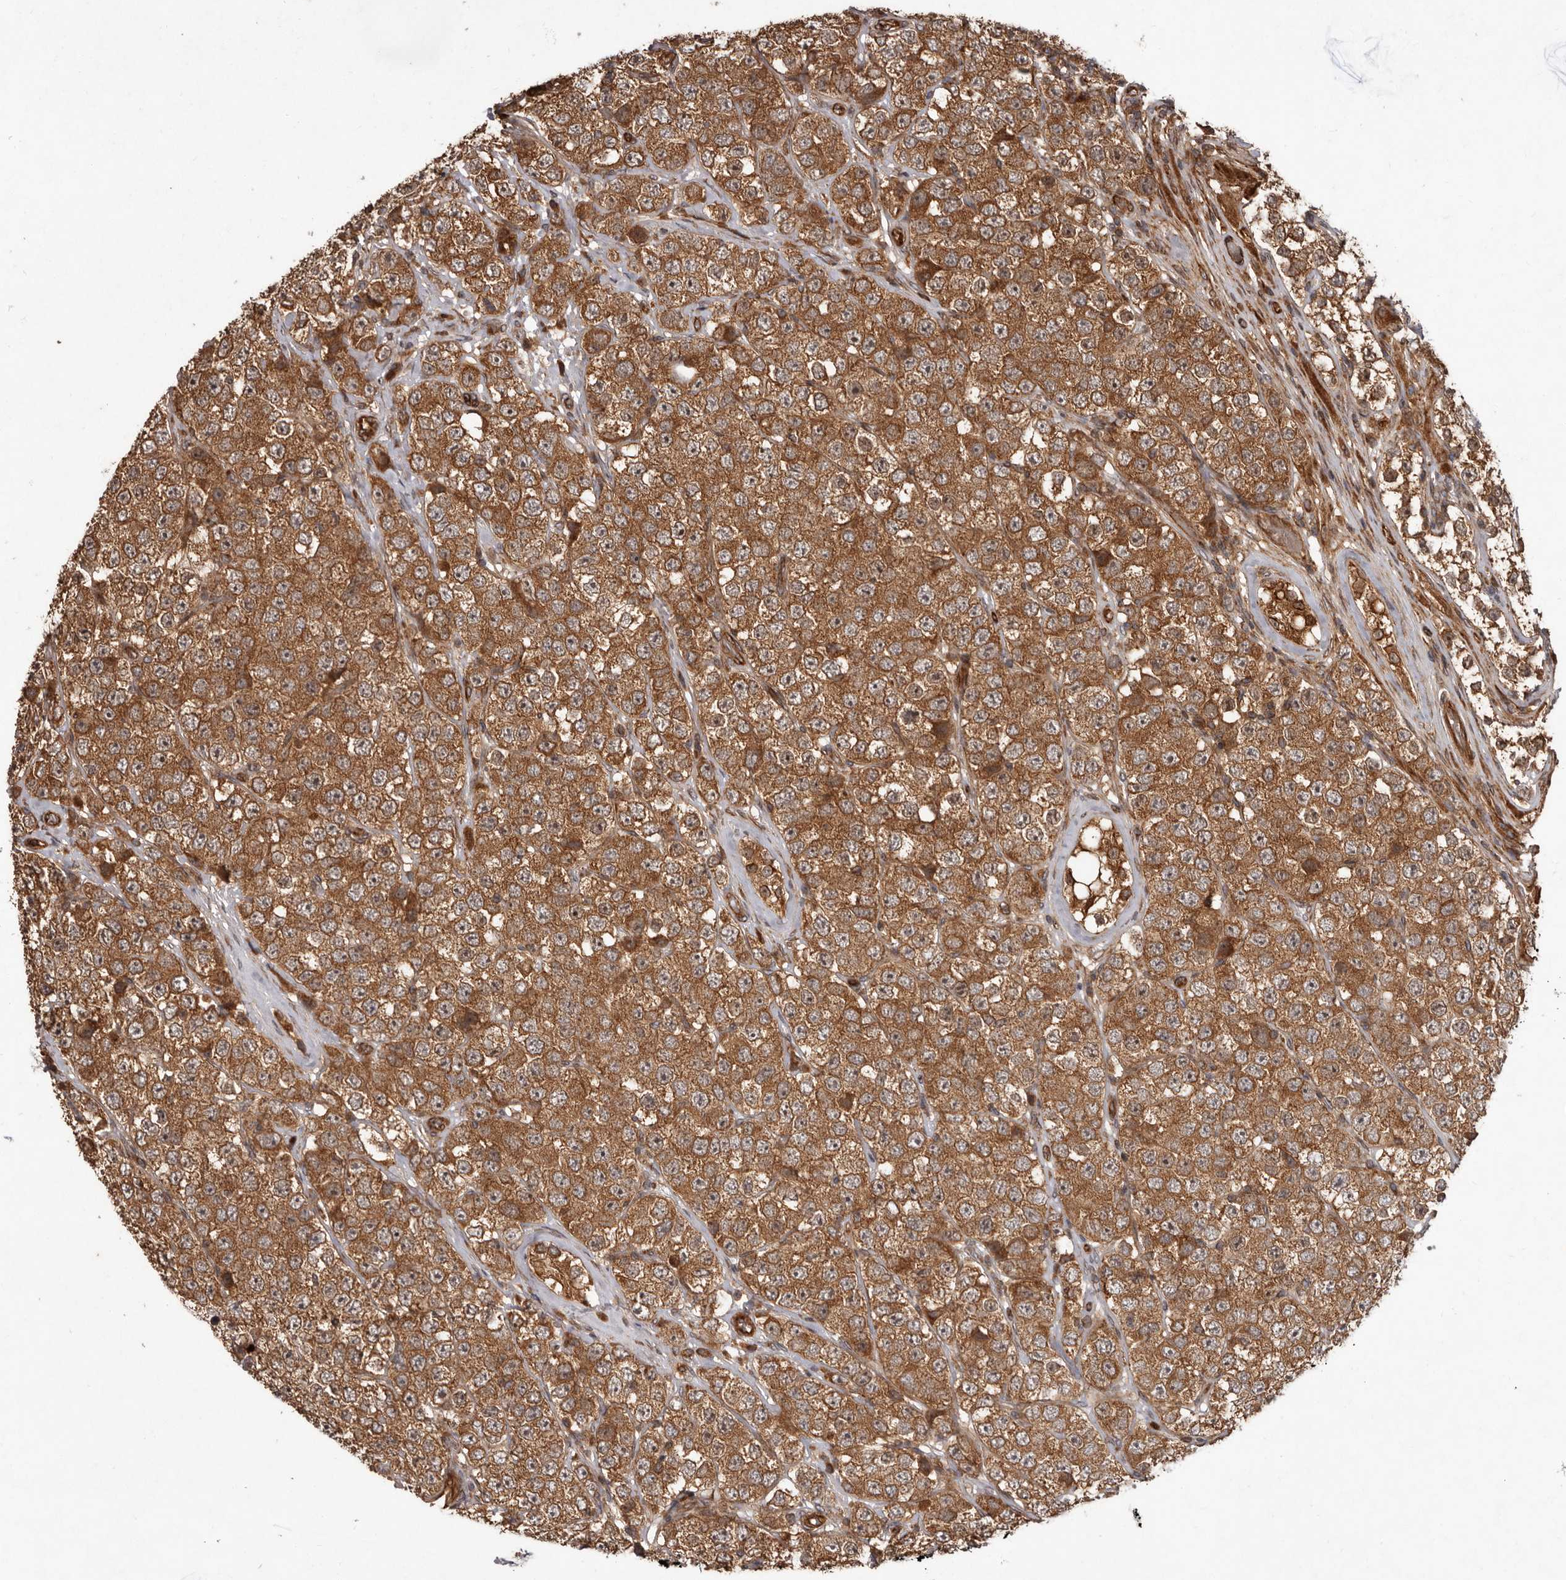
{"staining": {"intensity": "moderate", "quantity": ">75%", "location": "cytoplasmic/membranous"}, "tissue": "testis cancer", "cell_type": "Tumor cells", "image_type": "cancer", "snomed": [{"axis": "morphology", "description": "Seminoma, NOS"}, {"axis": "topography", "description": "Testis"}], "caption": "Immunohistochemistry histopathology image of human testis seminoma stained for a protein (brown), which reveals medium levels of moderate cytoplasmic/membranous expression in approximately >75% of tumor cells.", "gene": "STK36", "patient": {"sex": "male", "age": 28}}